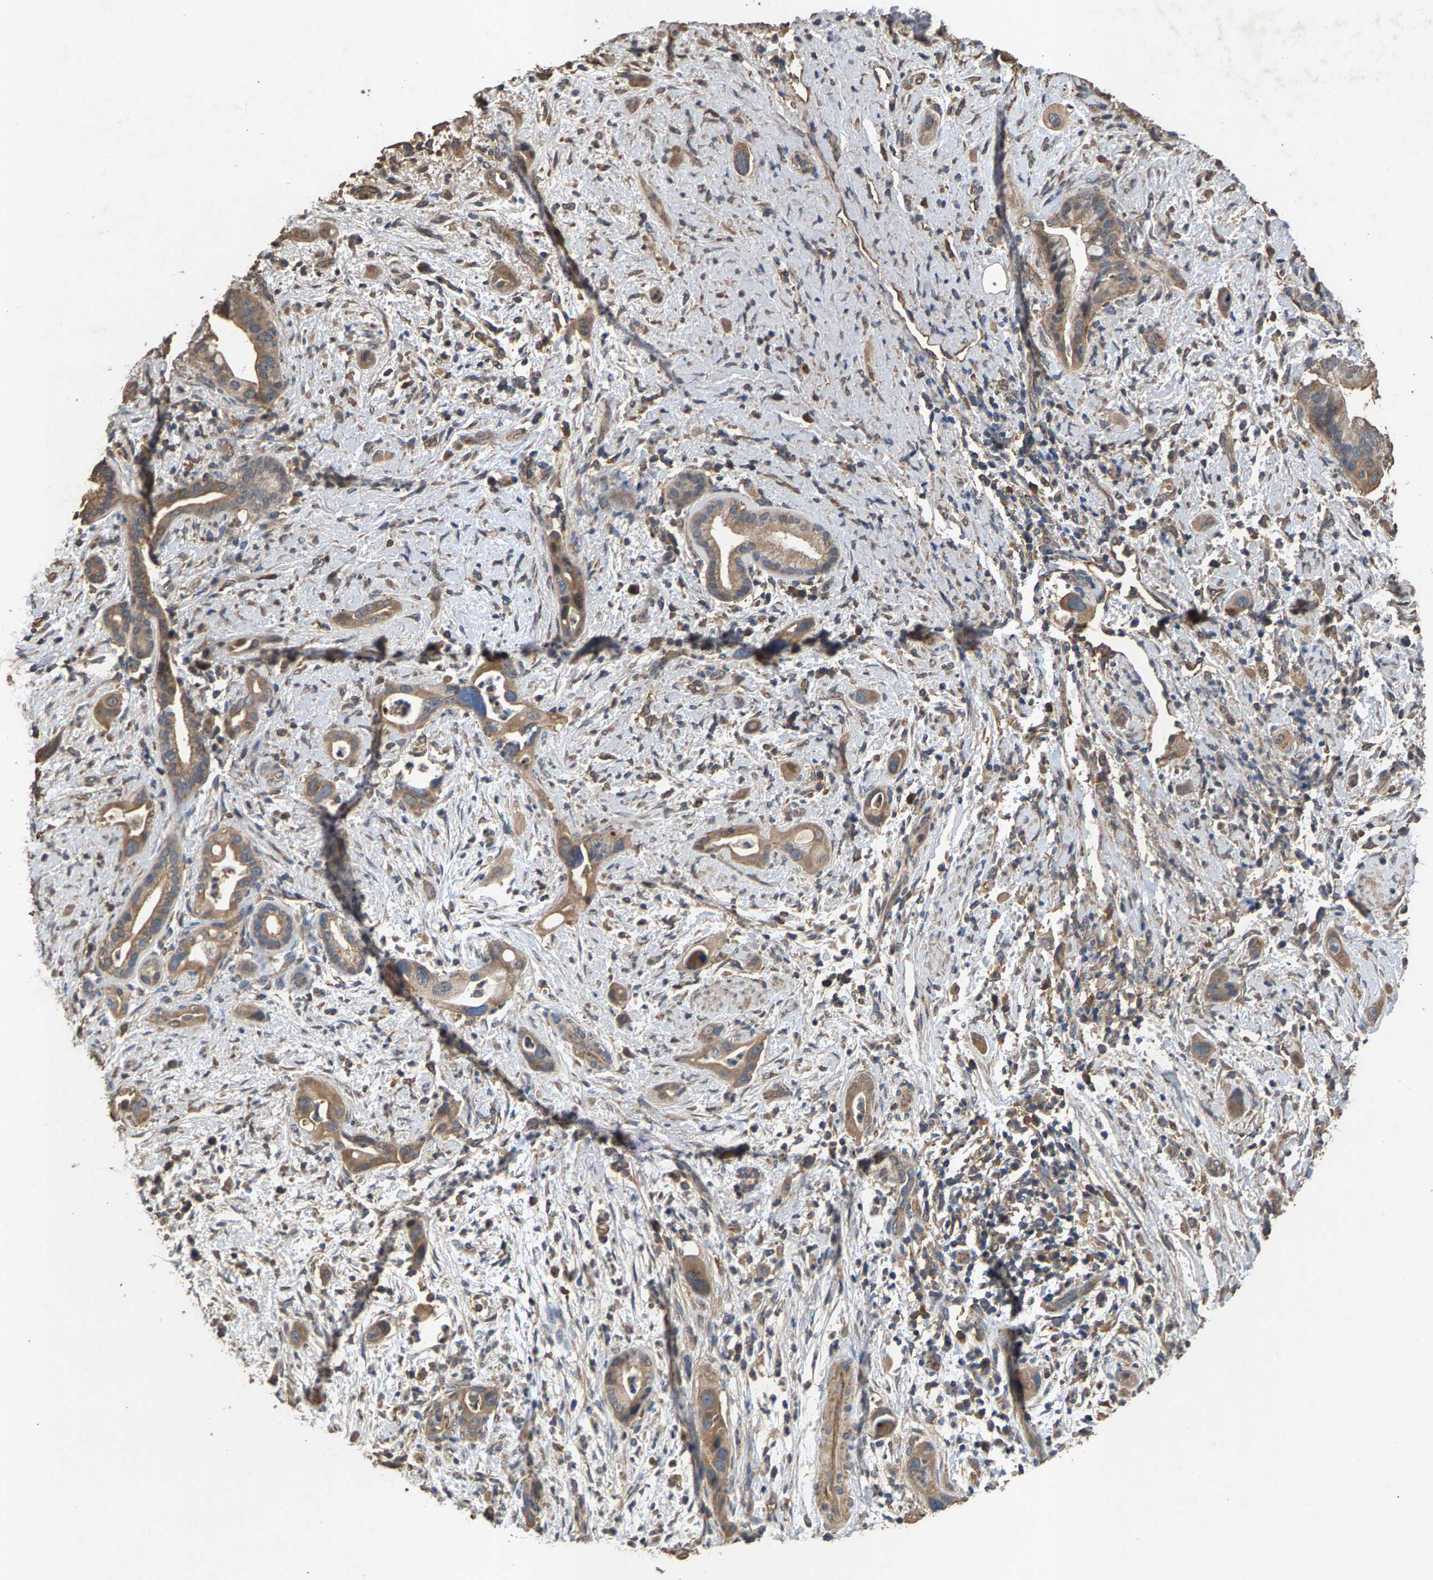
{"staining": {"intensity": "moderate", "quantity": ">75%", "location": "cytoplasmic/membranous"}, "tissue": "pancreatic cancer", "cell_type": "Tumor cells", "image_type": "cancer", "snomed": [{"axis": "morphology", "description": "Adenocarcinoma, NOS"}, {"axis": "topography", "description": "Pancreas"}], "caption": "Pancreatic cancer (adenocarcinoma) stained with a protein marker exhibits moderate staining in tumor cells.", "gene": "HTRA3", "patient": {"sex": "male", "age": 59}}